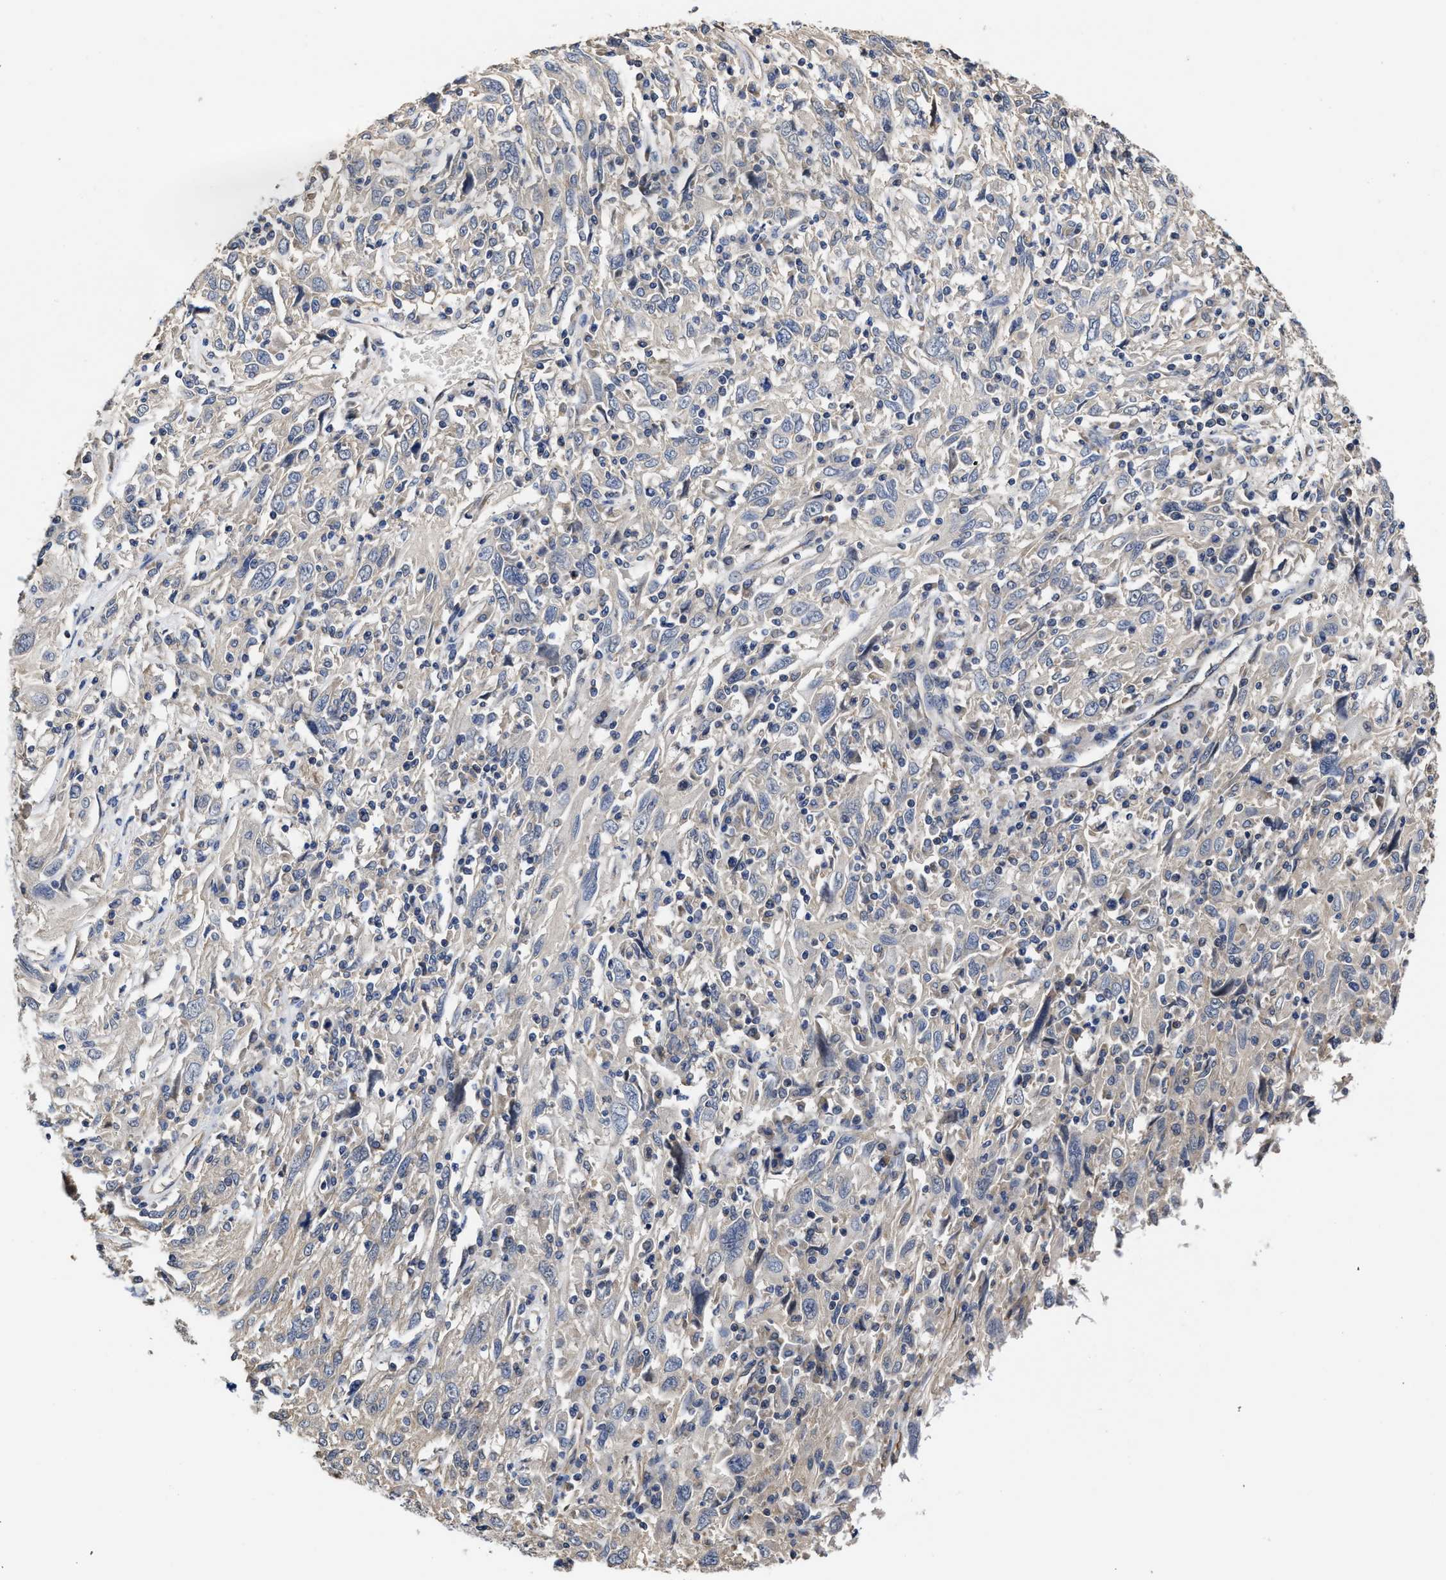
{"staining": {"intensity": "negative", "quantity": "none", "location": "none"}, "tissue": "cervical cancer", "cell_type": "Tumor cells", "image_type": "cancer", "snomed": [{"axis": "morphology", "description": "Squamous cell carcinoma, NOS"}, {"axis": "topography", "description": "Cervix"}], "caption": "Immunohistochemistry (IHC) of cervical cancer (squamous cell carcinoma) displays no positivity in tumor cells. The staining is performed using DAB (3,3'-diaminobenzidine) brown chromogen with nuclei counter-stained in using hematoxylin.", "gene": "TRAF6", "patient": {"sex": "female", "age": 46}}